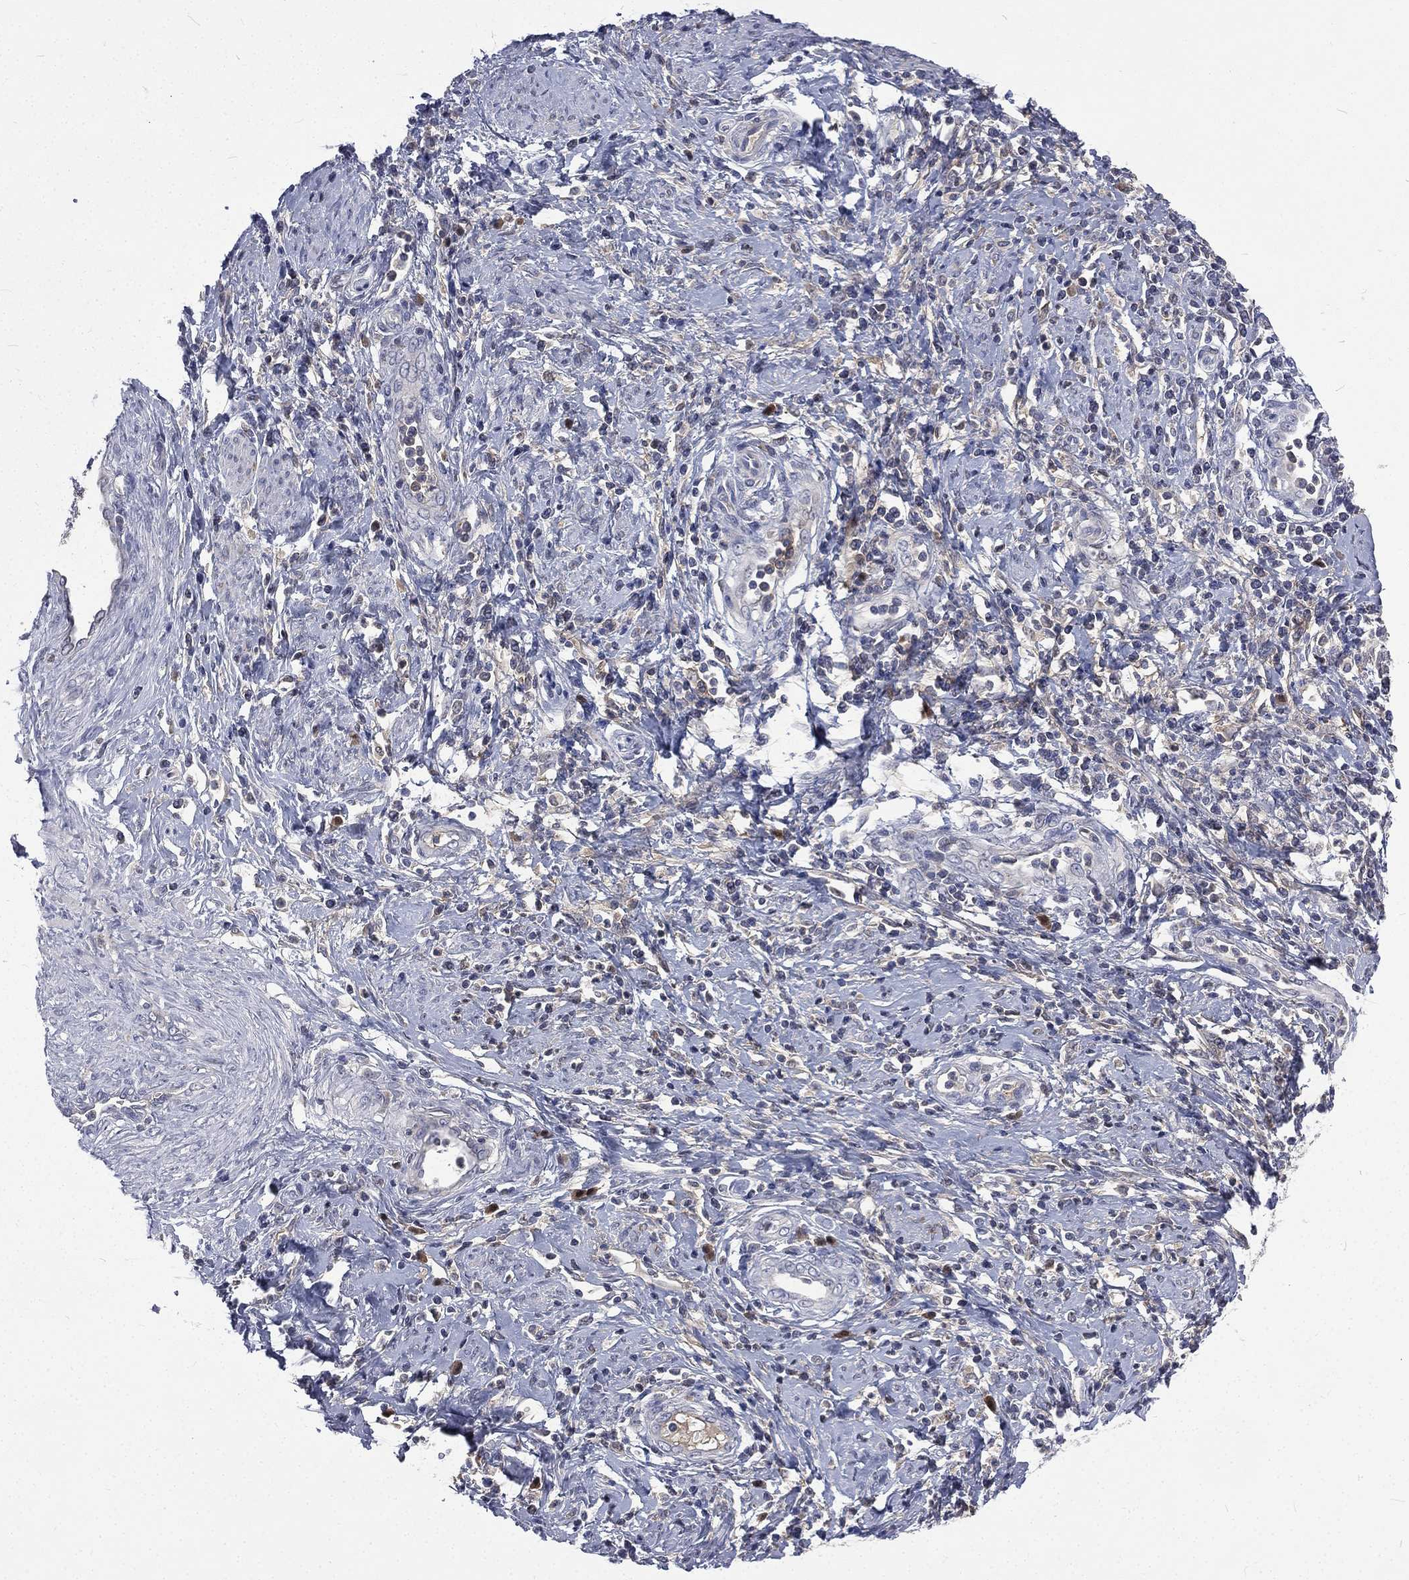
{"staining": {"intensity": "negative", "quantity": "none", "location": "none"}, "tissue": "cervical cancer", "cell_type": "Tumor cells", "image_type": "cancer", "snomed": [{"axis": "morphology", "description": "Squamous cell carcinoma, NOS"}, {"axis": "topography", "description": "Cervix"}], "caption": "Tumor cells show no significant protein positivity in cervical cancer. (Brightfield microscopy of DAB IHC at high magnification).", "gene": "CA12", "patient": {"sex": "female", "age": 26}}